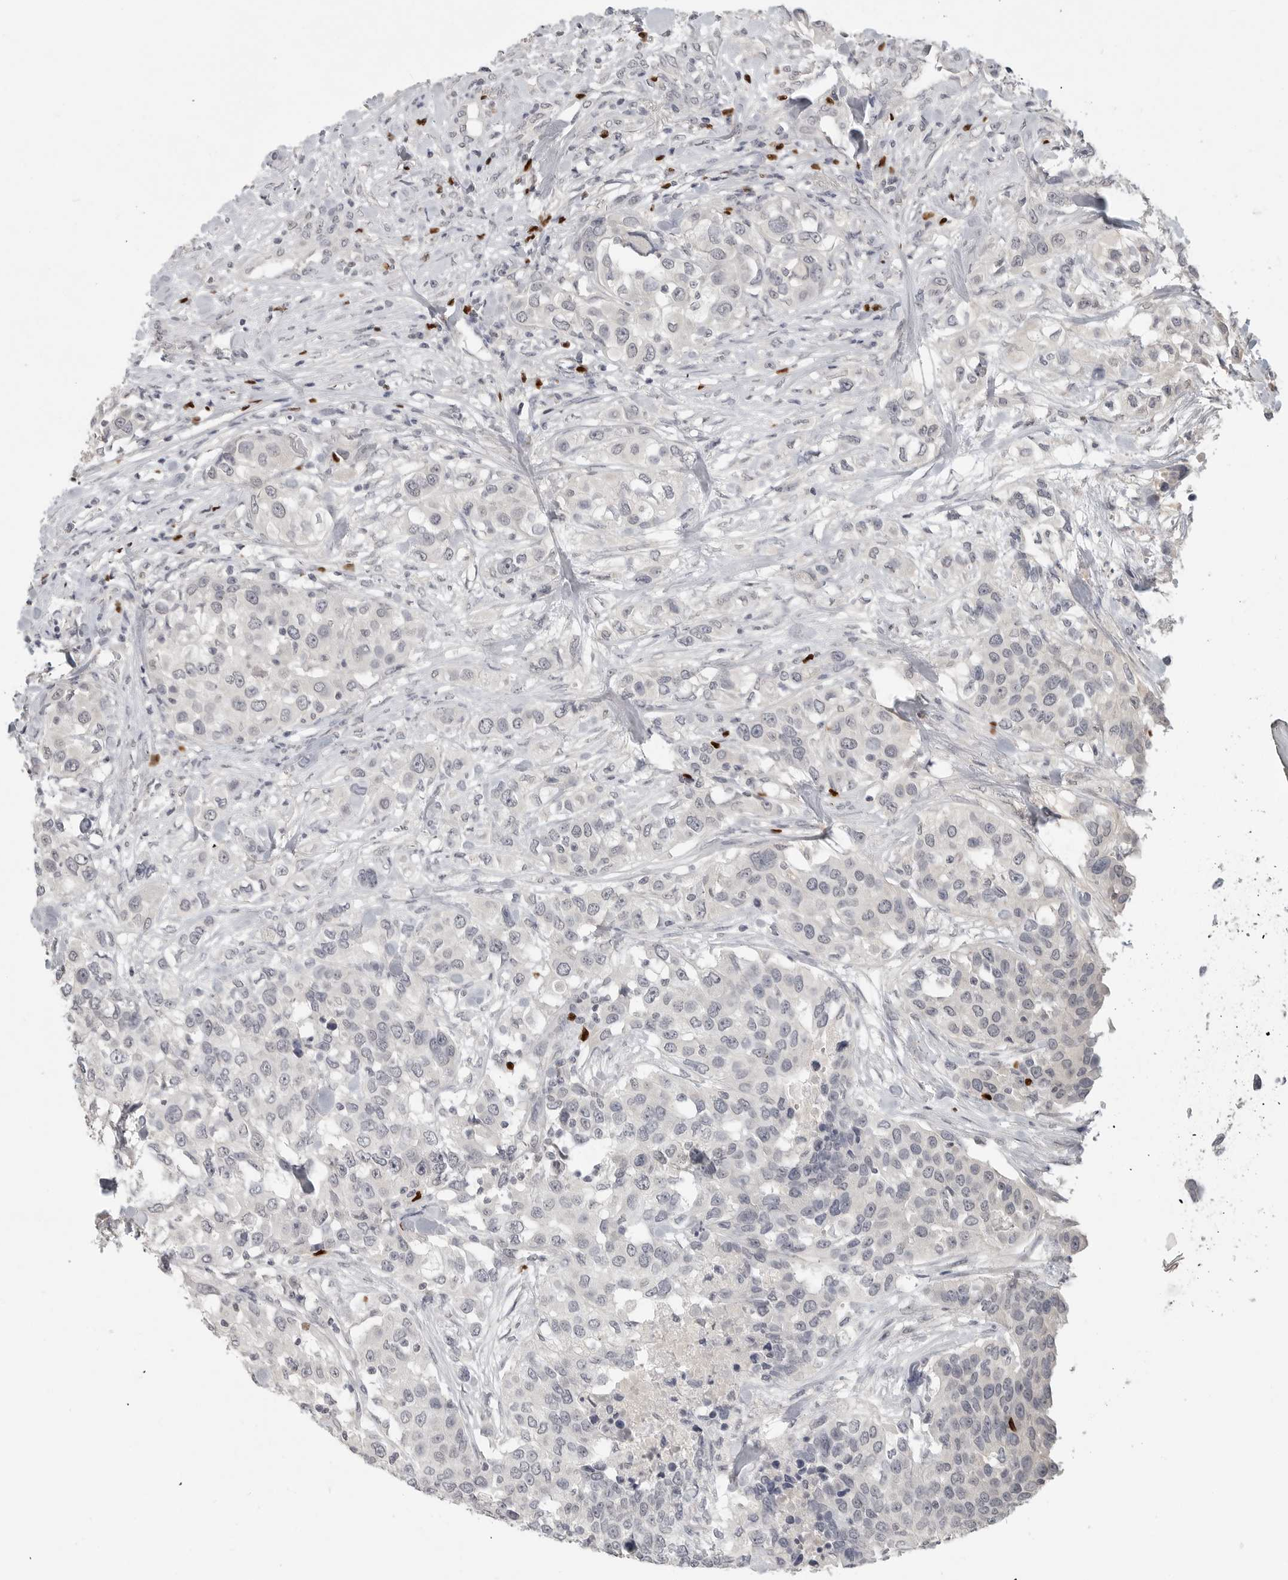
{"staining": {"intensity": "negative", "quantity": "none", "location": "none"}, "tissue": "urothelial cancer", "cell_type": "Tumor cells", "image_type": "cancer", "snomed": [{"axis": "morphology", "description": "Urothelial carcinoma, High grade"}, {"axis": "topography", "description": "Urinary bladder"}], "caption": "IHC histopathology image of urothelial cancer stained for a protein (brown), which demonstrates no expression in tumor cells.", "gene": "FOXP3", "patient": {"sex": "female", "age": 80}}